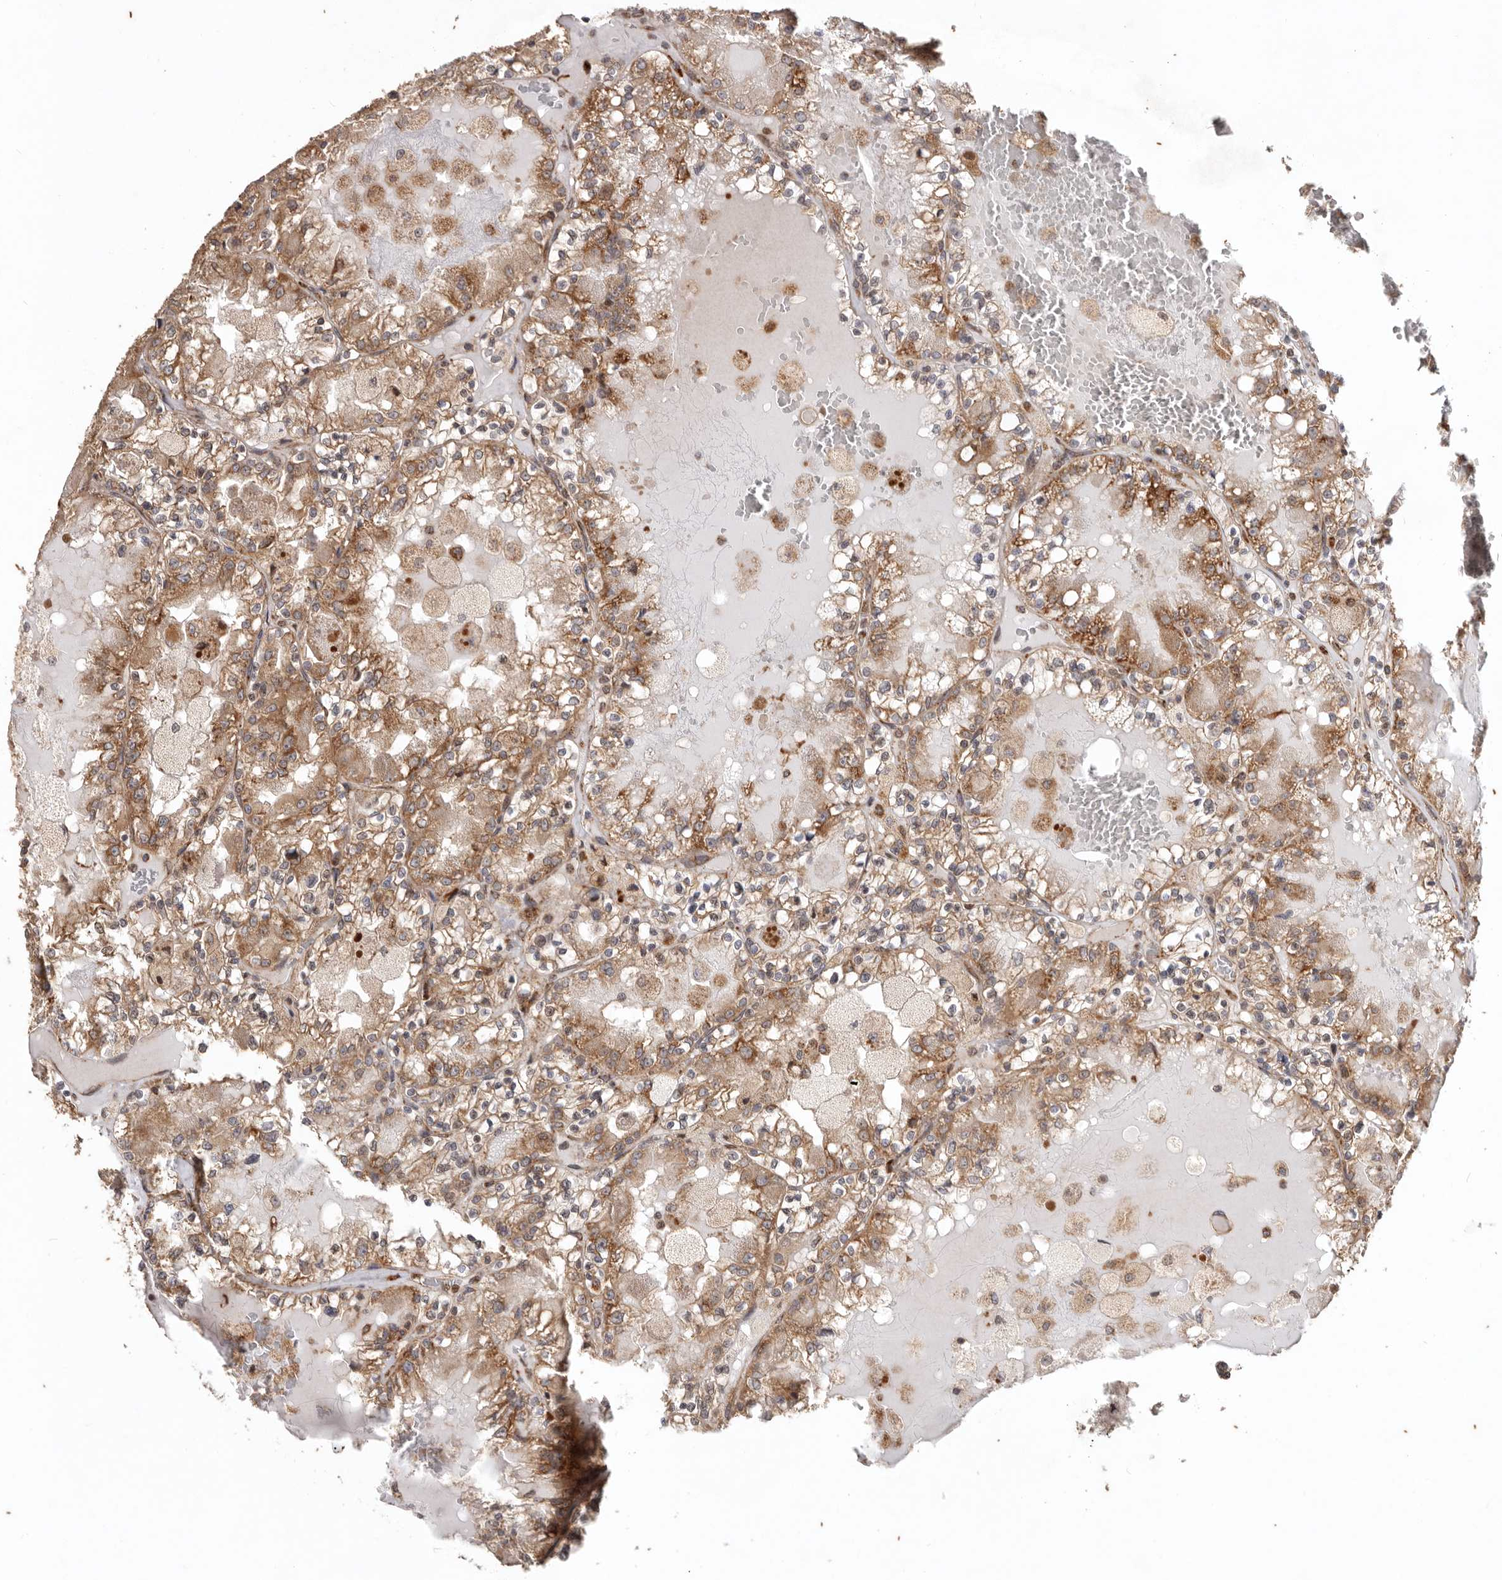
{"staining": {"intensity": "moderate", "quantity": ">75%", "location": "cytoplasmic/membranous"}, "tissue": "renal cancer", "cell_type": "Tumor cells", "image_type": "cancer", "snomed": [{"axis": "morphology", "description": "Adenocarcinoma, NOS"}, {"axis": "topography", "description": "Kidney"}], "caption": "Protein expression analysis of human renal cancer reveals moderate cytoplasmic/membranous staining in about >75% of tumor cells. The protein is stained brown, and the nuclei are stained in blue (DAB IHC with brightfield microscopy, high magnification).", "gene": "MRPS10", "patient": {"sex": "female", "age": 56}}